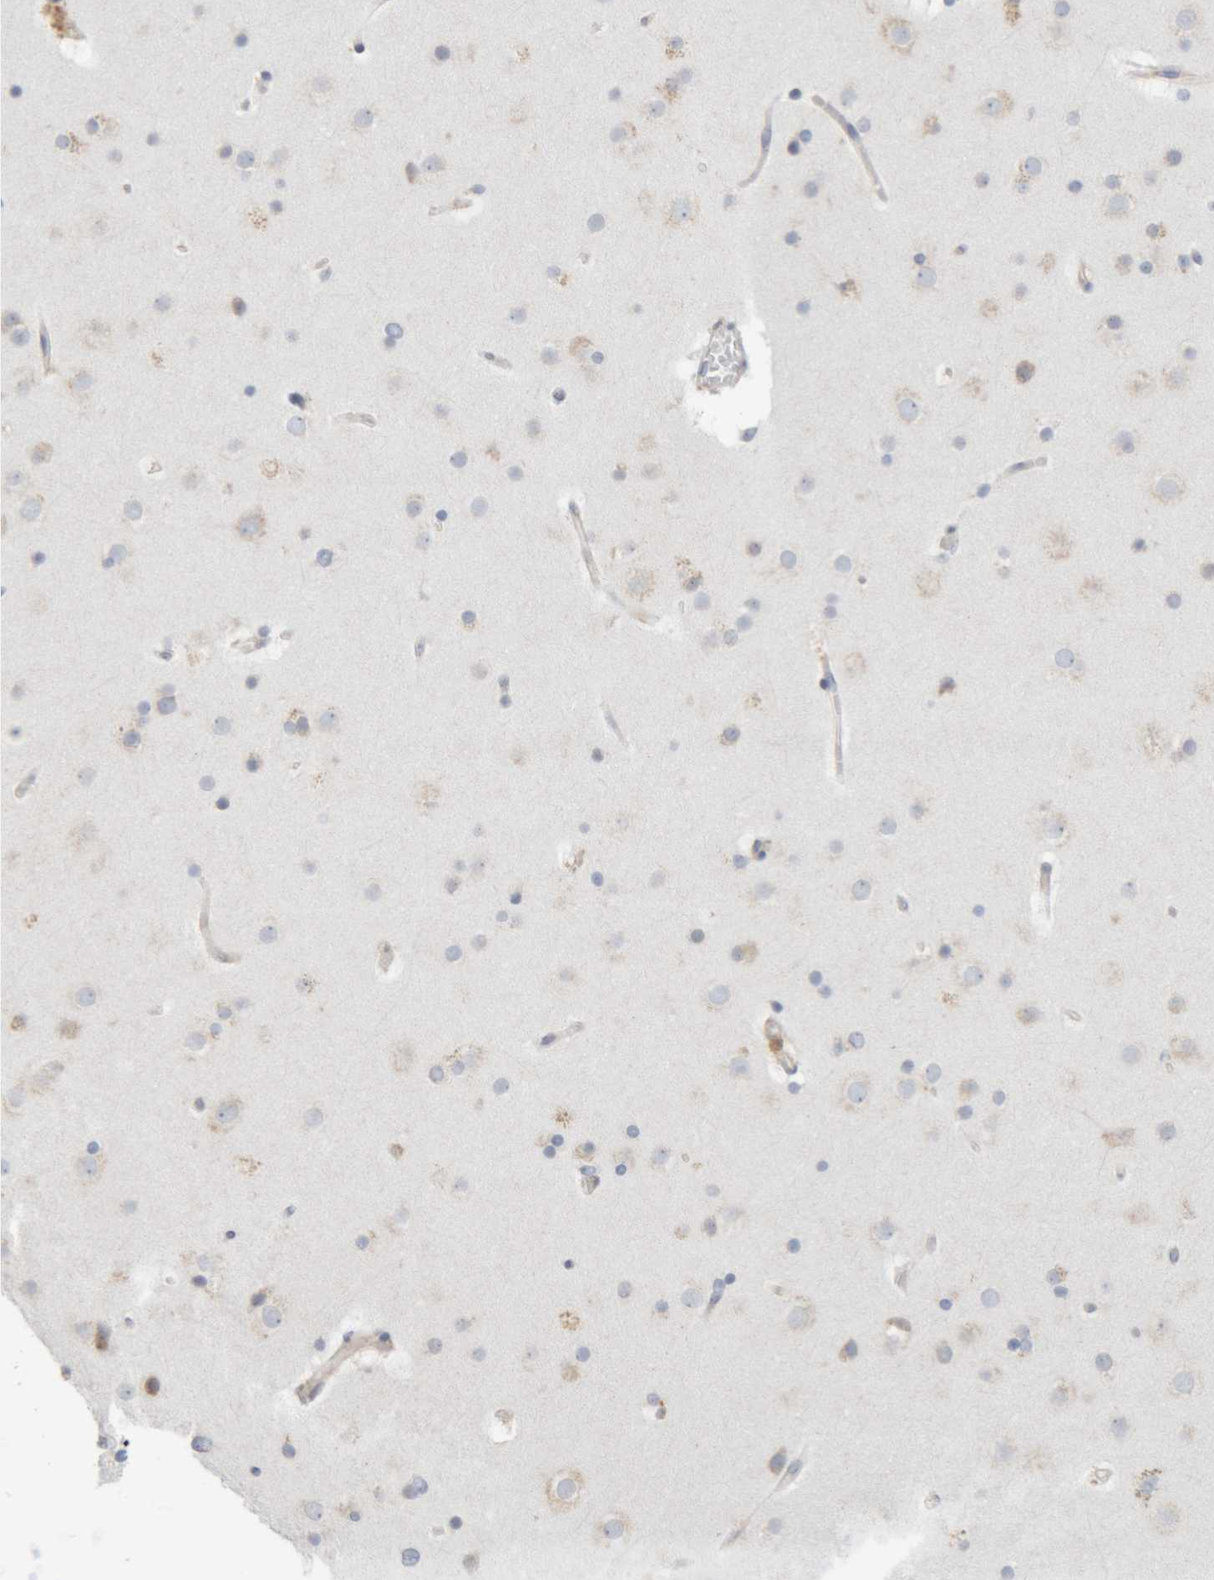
{"staining": {"intensity": "negative", "quantity": "none", "location": "none"}, "tissue": "cerebral cortex", "cell_type": "Endothelial cells", "image_type": "normal", "snomed": [{"axis": "morphology", "description": "Normal tissue, NOS"}, {"axis": "topography", "description": "Cerebral cortex"}], "caption": "Immunohistochemistry of unremarkable cerebral cortex reveals no positivity in endothelial cells. (DAB (3,3'-diaminobenzidine) IHC, high magnification).", "gene": "RPN2", "patient": {"sex": "male", "age": 57}}